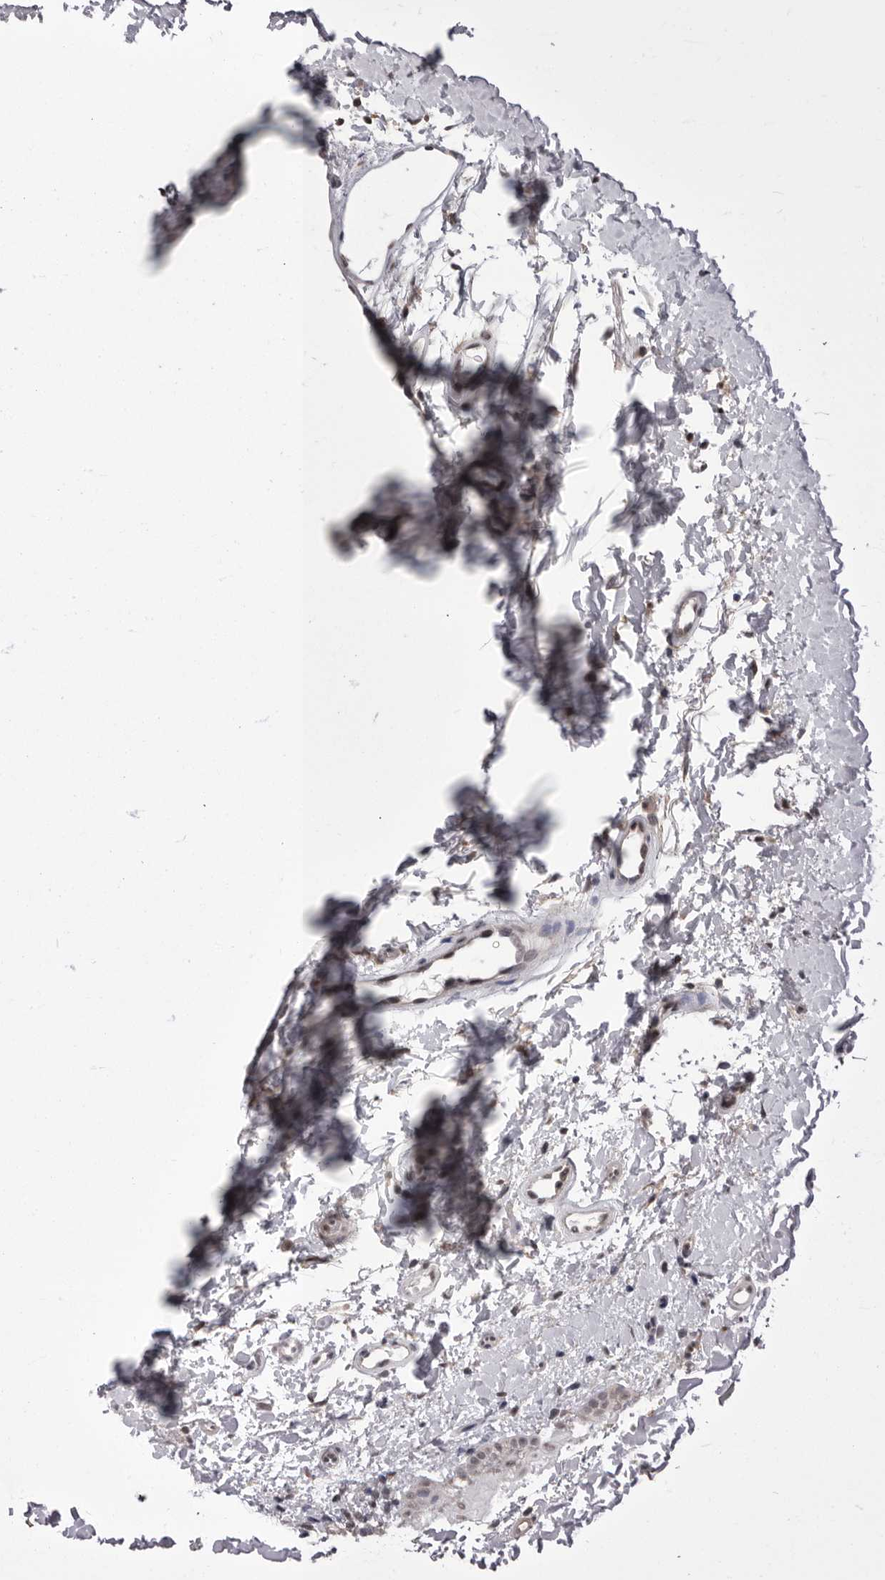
{"staining": {"intensity": "weak", "quantity": ">75%", "location": "nuclear"}, "tissue": "oral mucosa", "cell_type": "Squamous epithelial cells", "image_type": "normal", "snomed": [{"axis": "morphology", "description": "Normal tissue, NOS"}, {"axis": "topography", "description": "Skin"}, {"axis": "topography", "description": "Oral tissue"}], "caption": "A brown stain highlights weak nuclear expression of a protein in squamous epithelial cells of normal oral mucosa.", "gene": "PRPF3", "patient": {"sex": "male", "age": 84}}